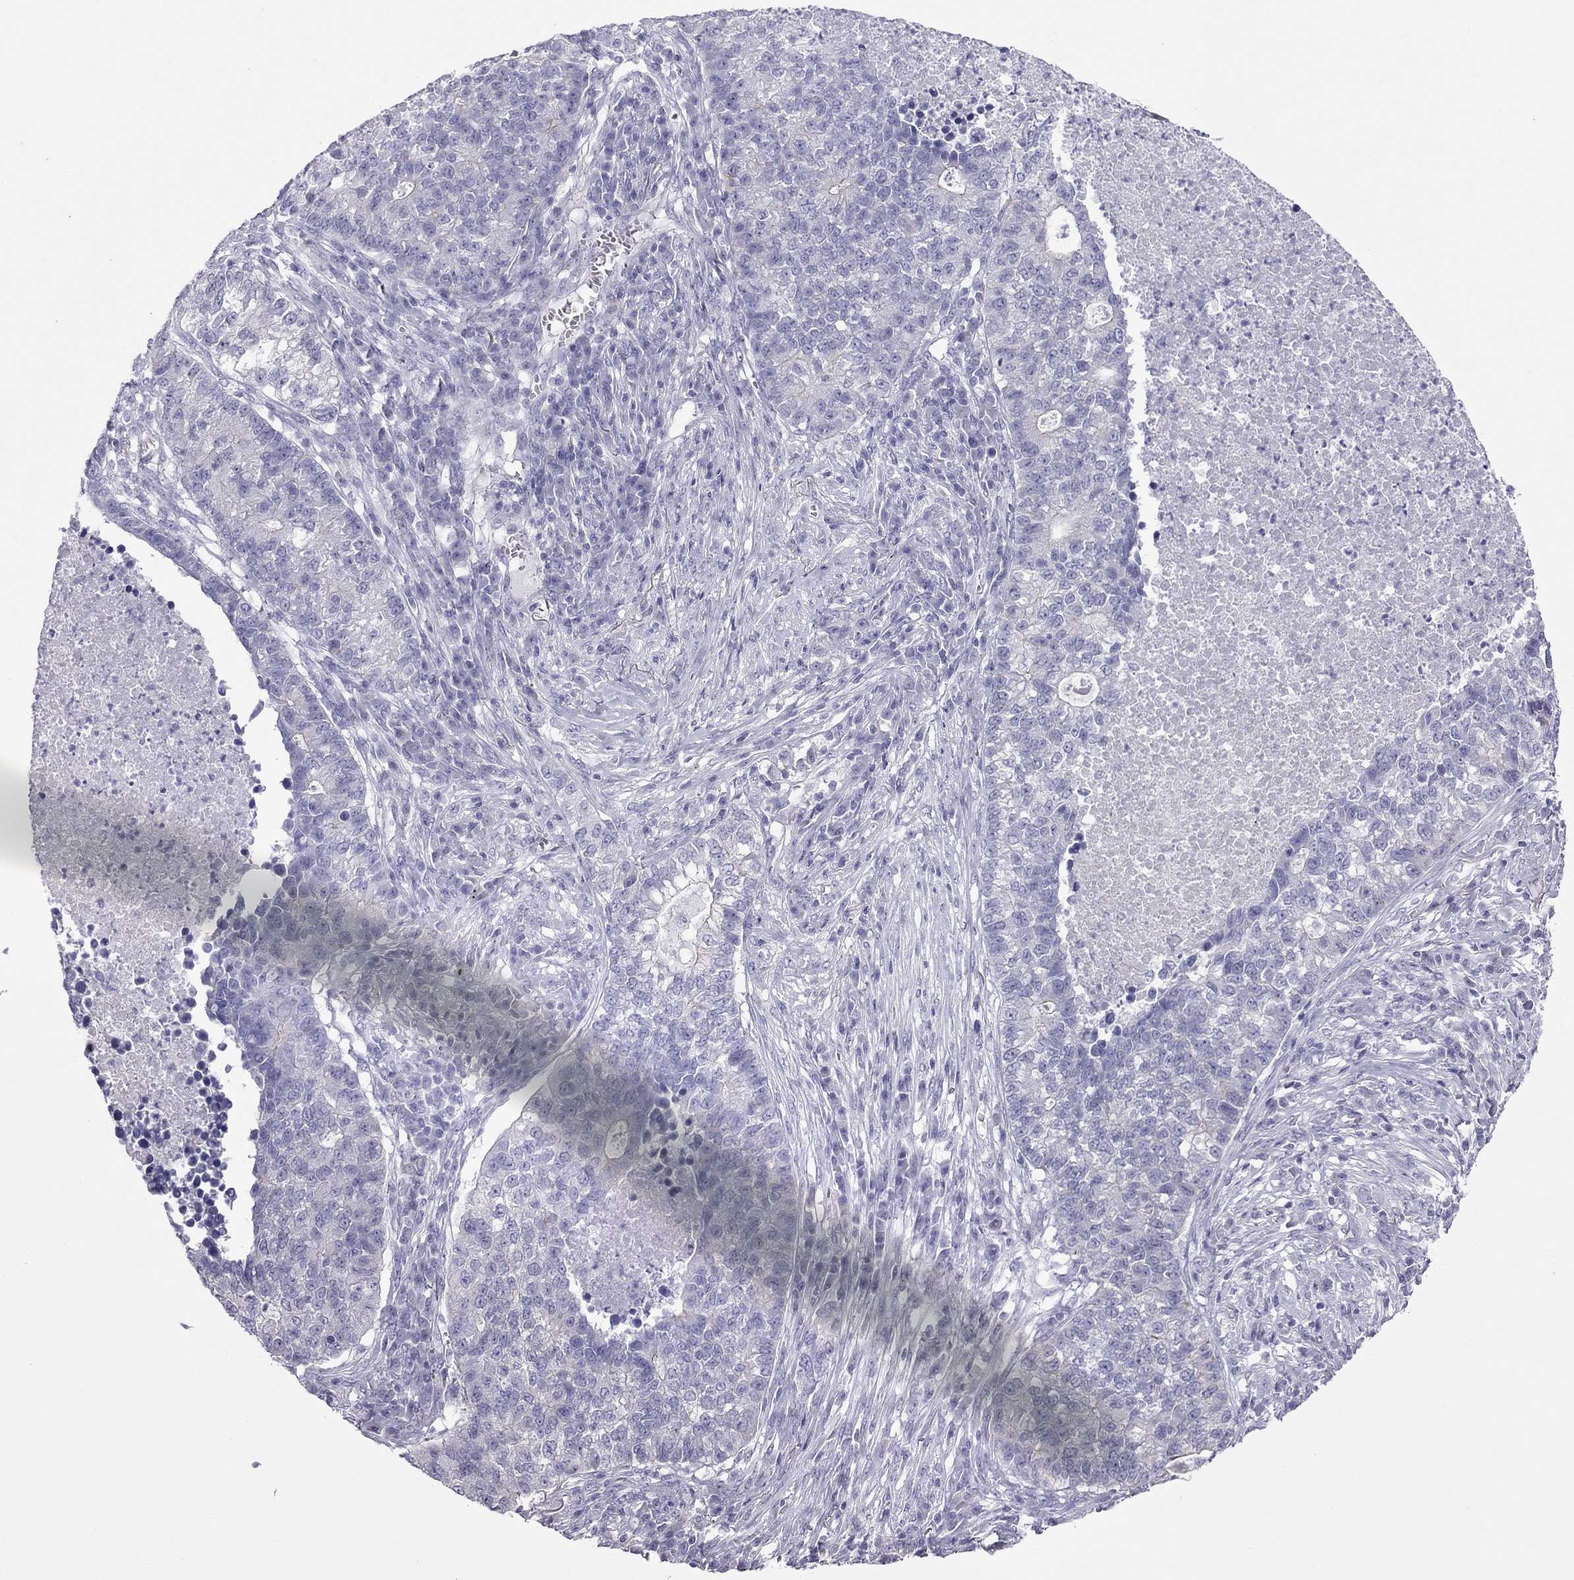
{"staining": {"intensity": "negative", "quantity": "none", "location": "none"}, "tissue": "lung cancer", "cell_type": "Tumor cells", "image_type": "cancer", "snomed": [{"axis": "morphology", "description": "Adenocarcinoma, NOS"}, {"axis": "topography", "description": "Lung"}], "caption": "This is an IHC histopathology image of human lung cancer. There is no positivity in tumor cells.", "gene": "TEX14", "patient": {"sex": "male", "age": 57}}